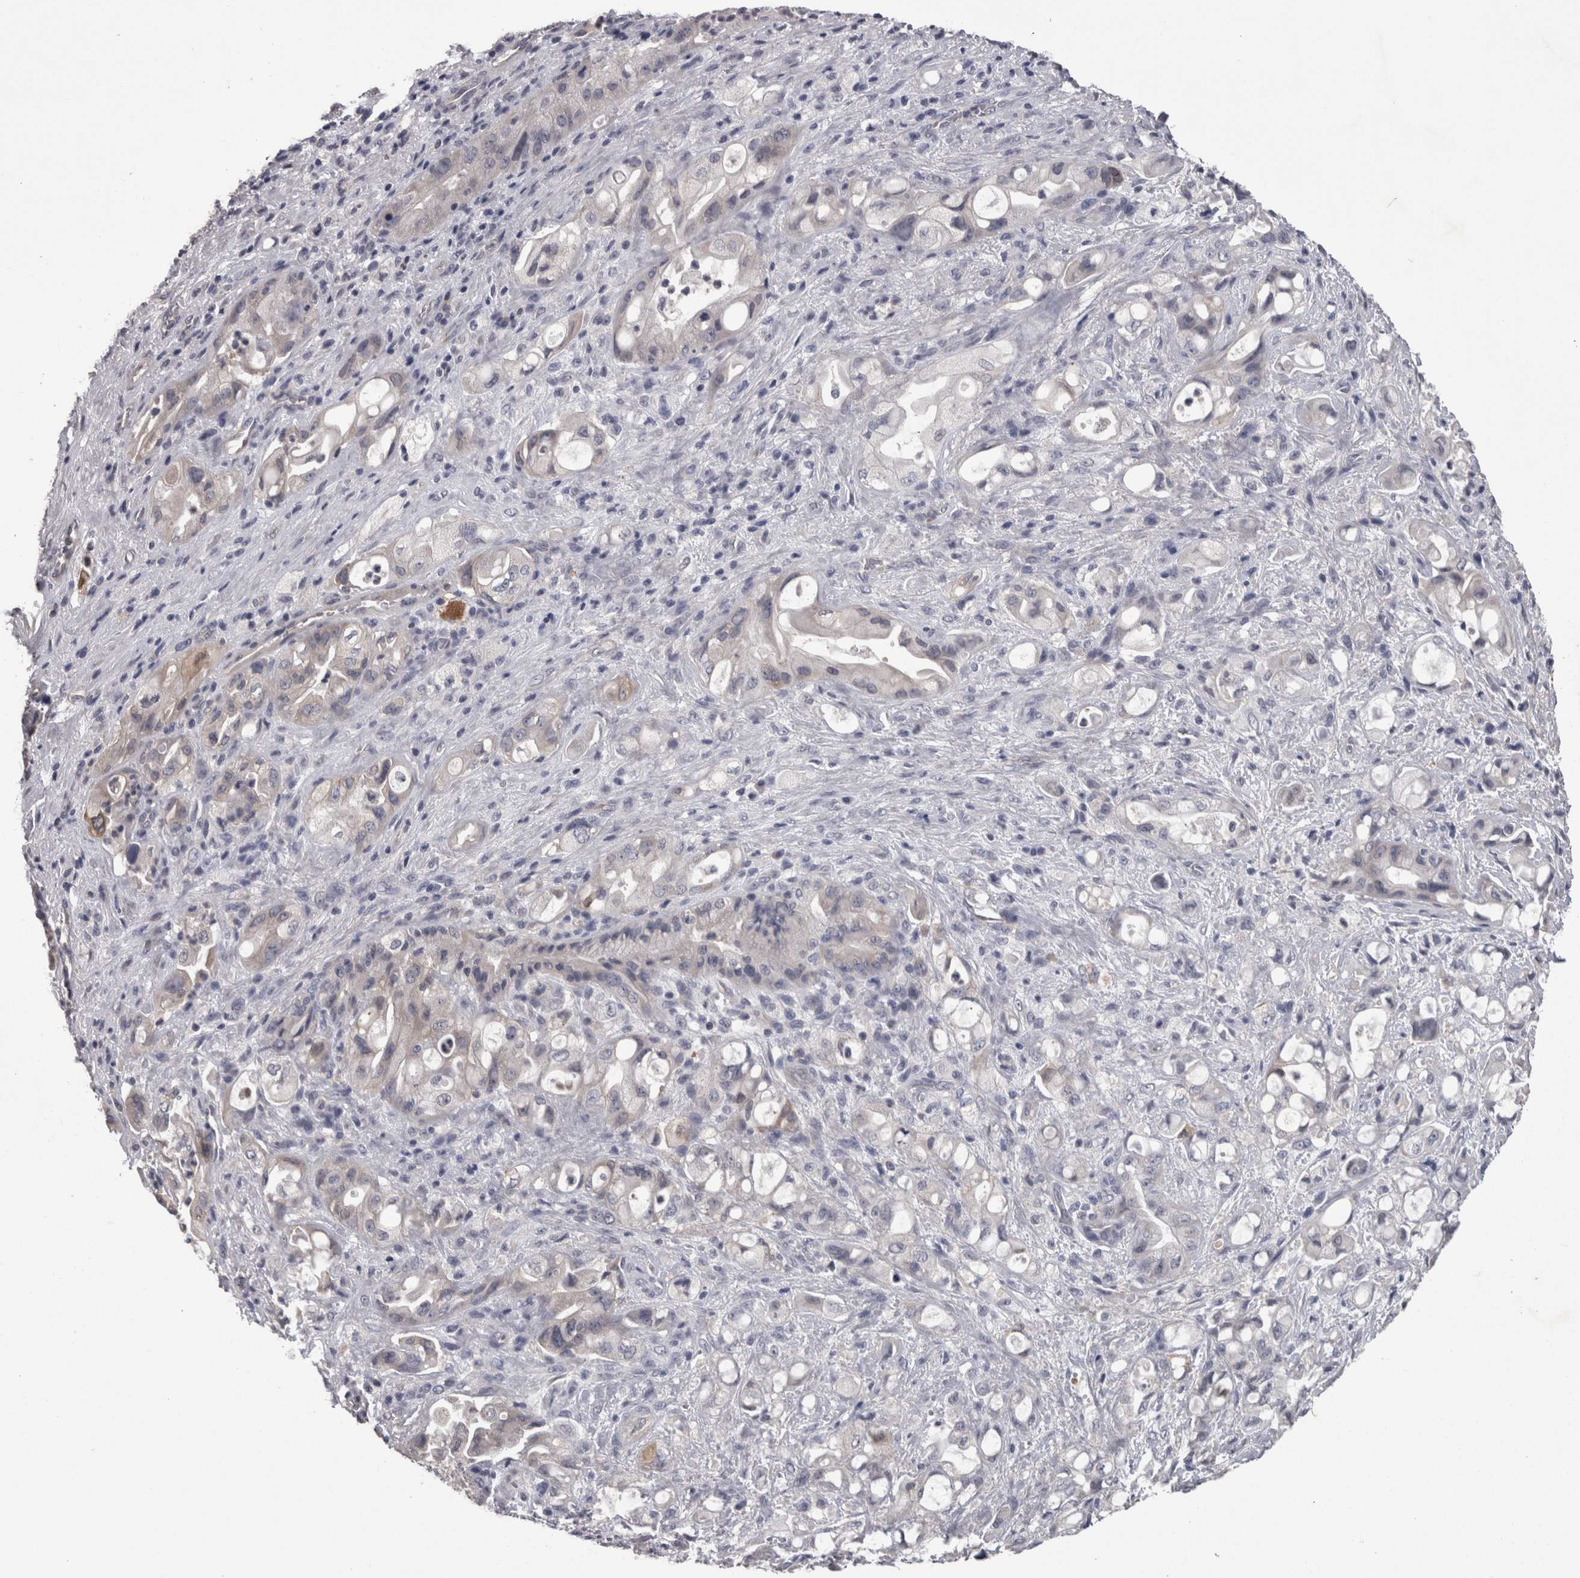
{"staining": {"intensity": "negative", "quantity": "none", "location": "none"}, "tissue": "pancreatic cancer", "cell_type": "Tumor cells", "image_type": "cancer", "snomed": [{"axis": "morphology", "description": "Adenocarcinoma, NOS"}, {"axis": "topography", "description": "Pancreas"}], "caption": "Immunohistochemical staining of pancreatic adenocarcinoma demonstrates no significant positivity in tumor cells. (DAB (3,3'-diaminobenzidine) immunohistochemistry (IHC) with hematoxylin counter stain).", "gene": "PON3", "patient": {"sex": "male", "age": 79}}